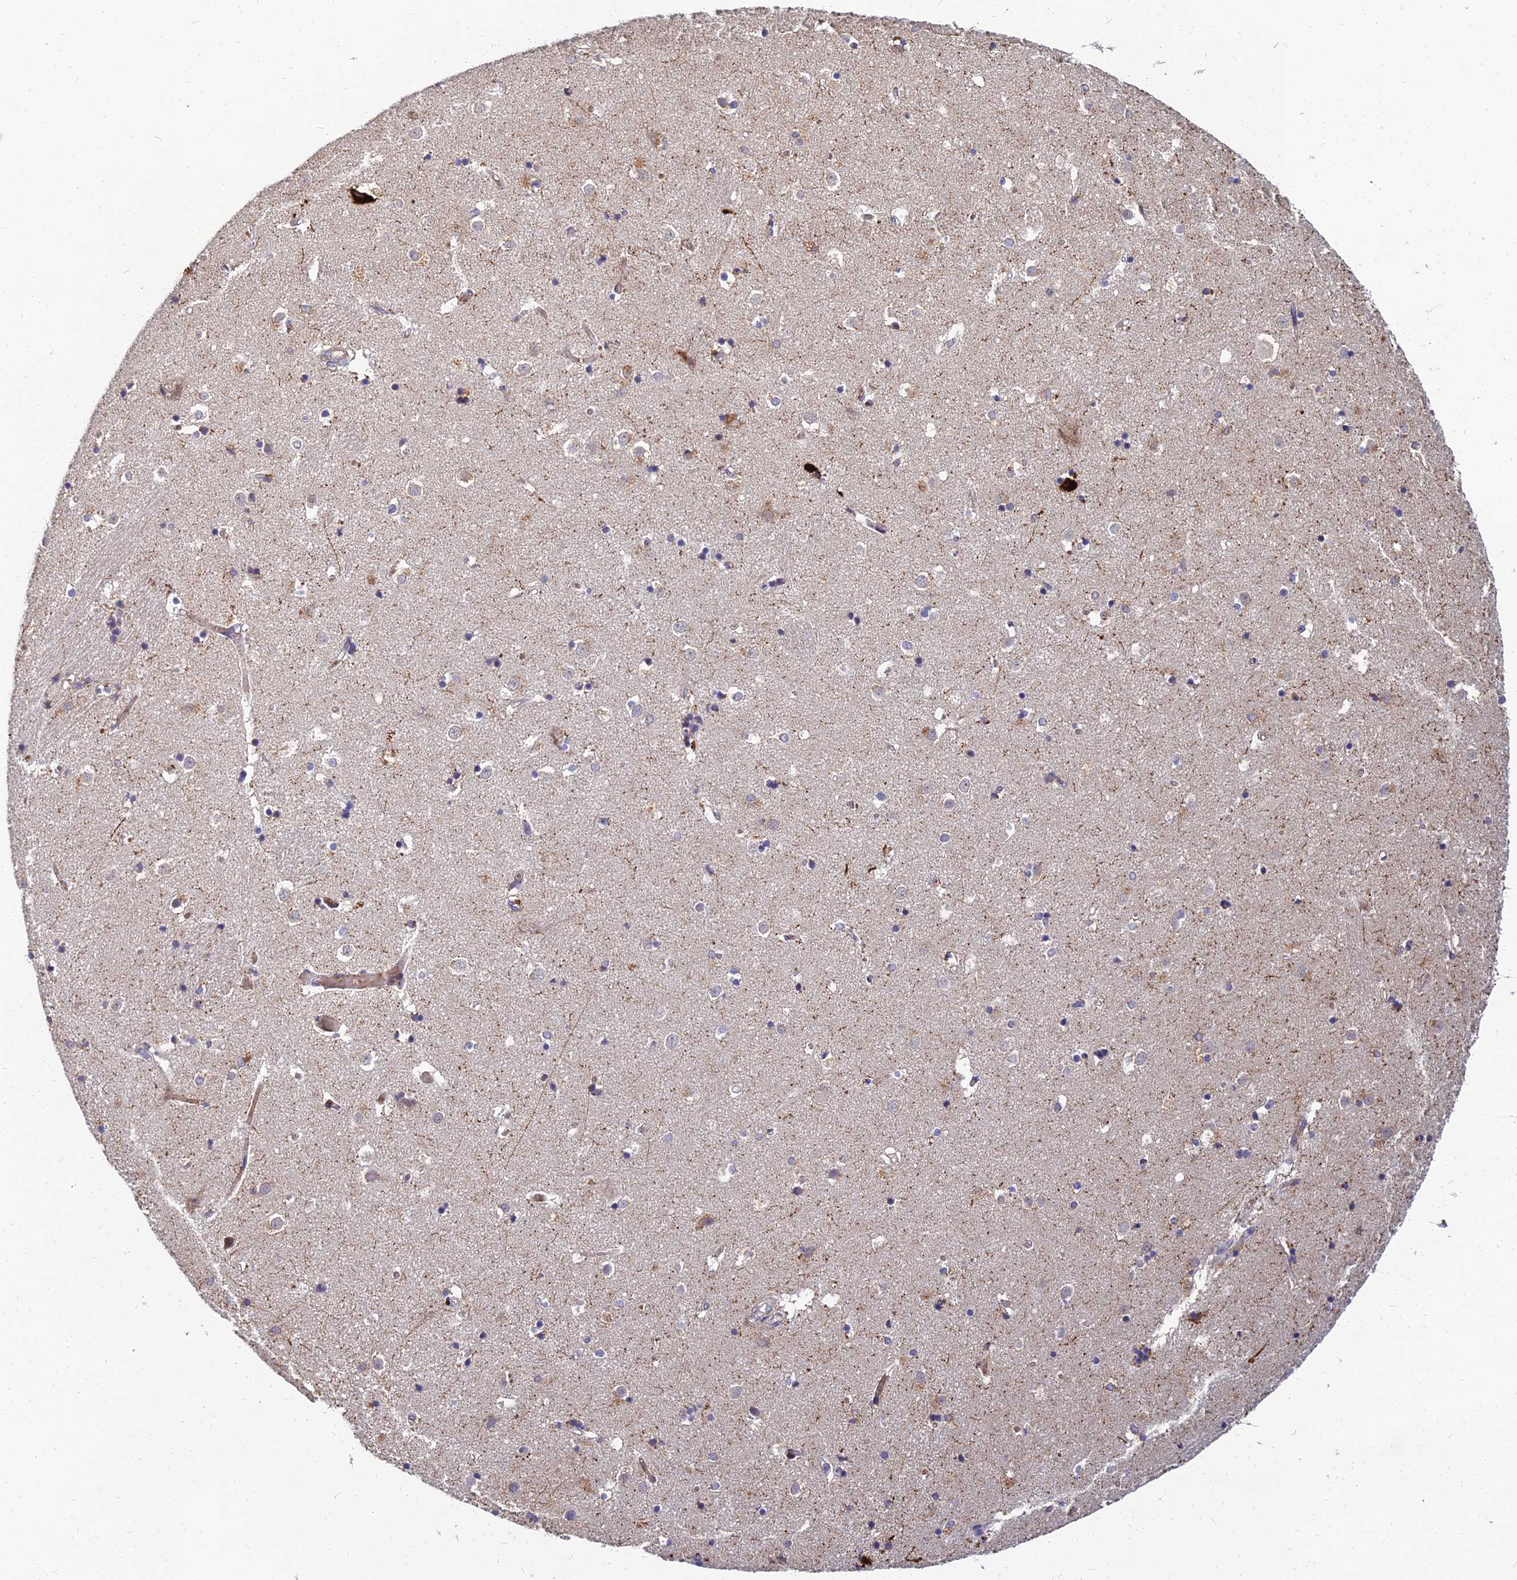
{"staining": {"intensity": "negative", "quantity": "none", "location": "none"}, "tissue": "caudate", "cell_type": "Glial cells", "image_type": "normal", "snomed": [{"axis": "morphology", "description": "Normal tissue, NOS"}, {"axis": "topography", "description": "Lateral ventricle wall"}], "caption": "An IHC histopathology image of benign caudate is shown. There is no staining in glial cells of caudate. The staining was performed using DAB (3,3'-diaminobenzidine) to visualize the protein expression in brown, while the nuclei were stained in blue with hematoxylin (Magnification: 20x).", "gene": "NPY", "patient": {"sex": "female", "age": 52}}